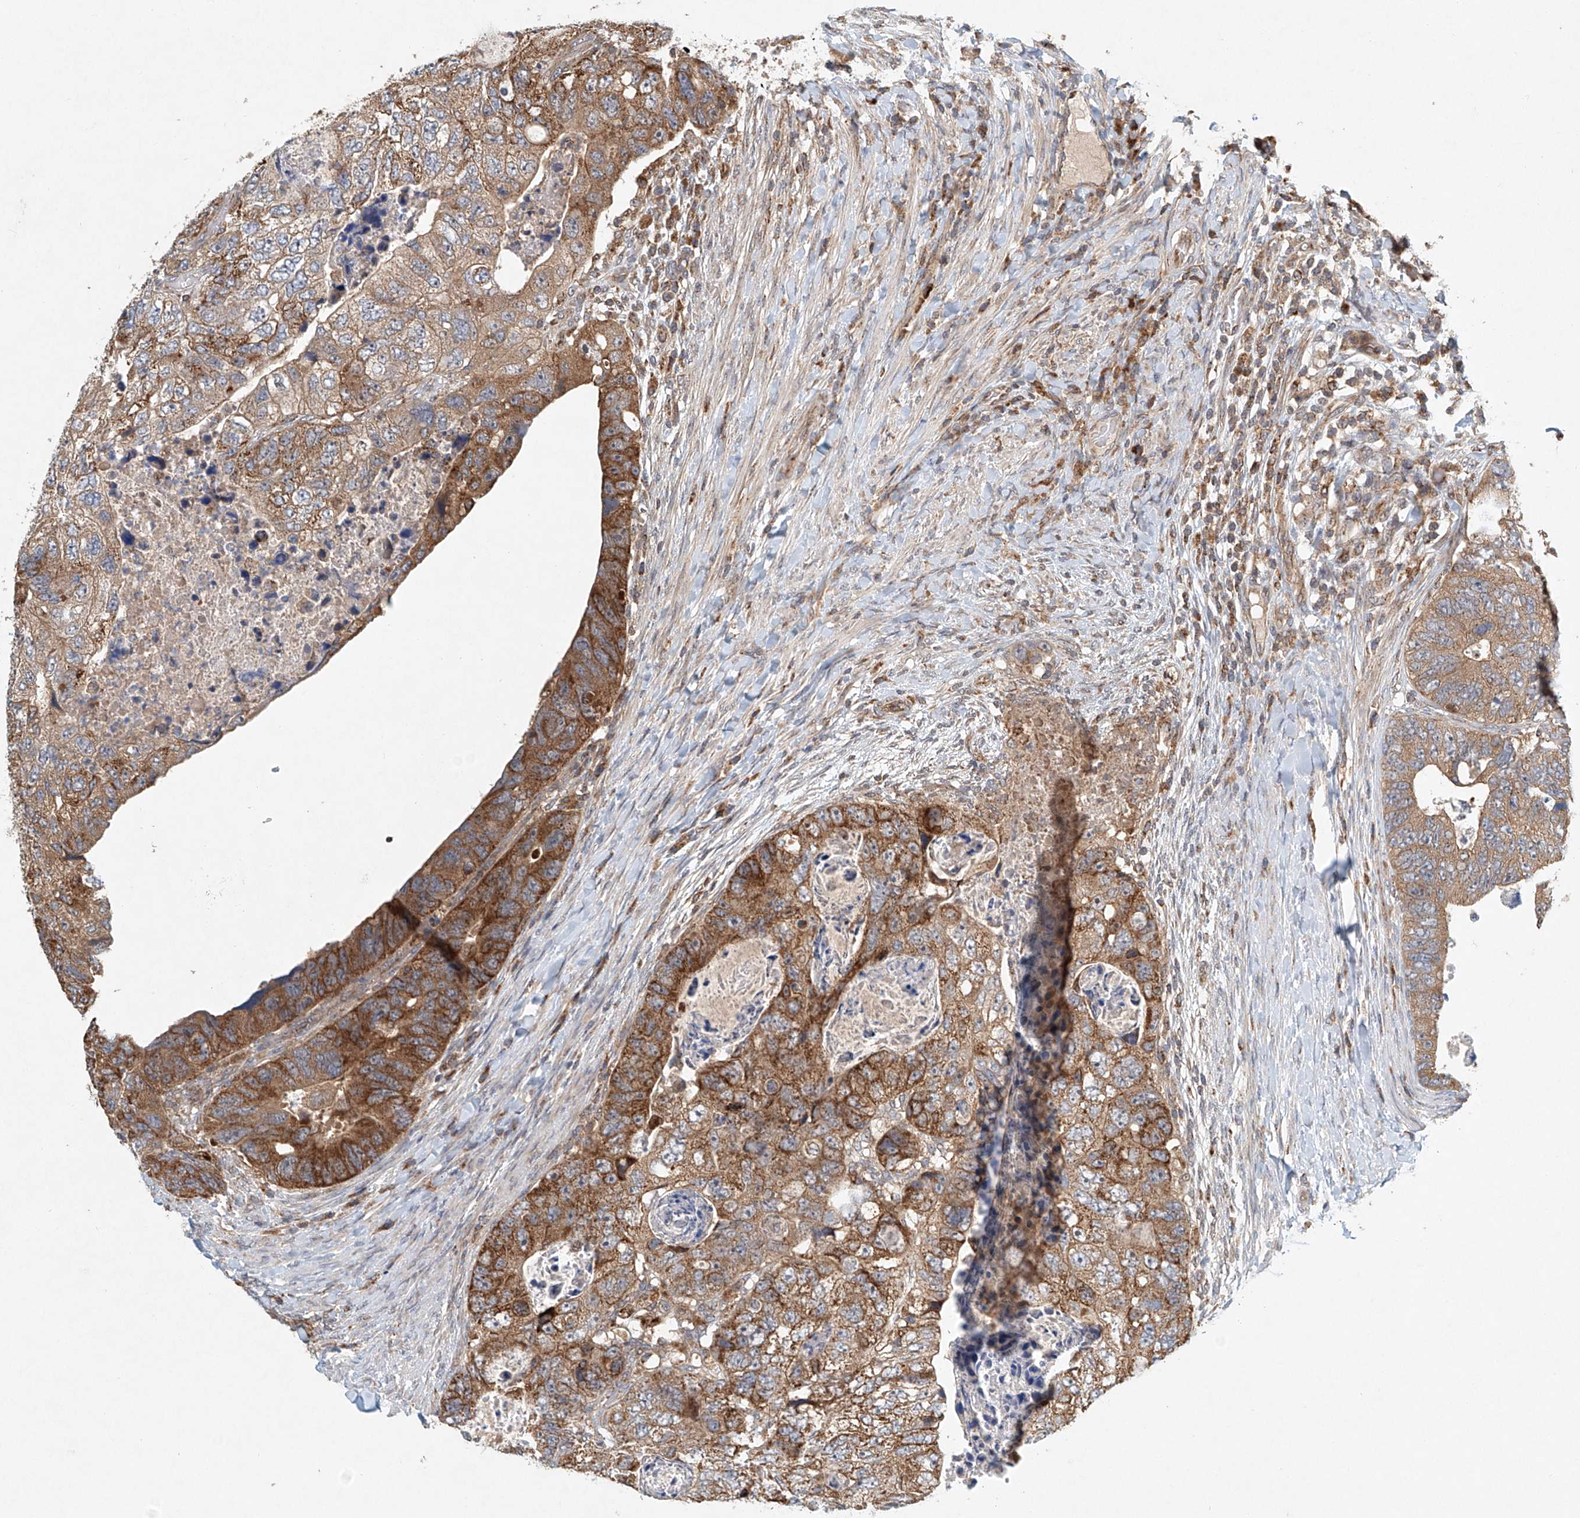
{"staining": {"intensity": "moderate", "quantity": ">75%", "location": "cytoplasmic/membranous"}, "tissue": "colorectal cancer", "cell_type": "Tumor cells", "image_type": "cancer", "snomed": [{"axis": "morphology", "description": "Adenocarcinoma, NOS"}, {"axis": "topography", "description": "Rectum"}], "caption": "Immunohistochemistry (IHC) of human colorectal cancer exhibits medium levels of moderate cytoplasmic/membranous staining in about >75% of tumor cells.", "gene": "DCAF11", "patient": {"sex": "male", "age": 59}}